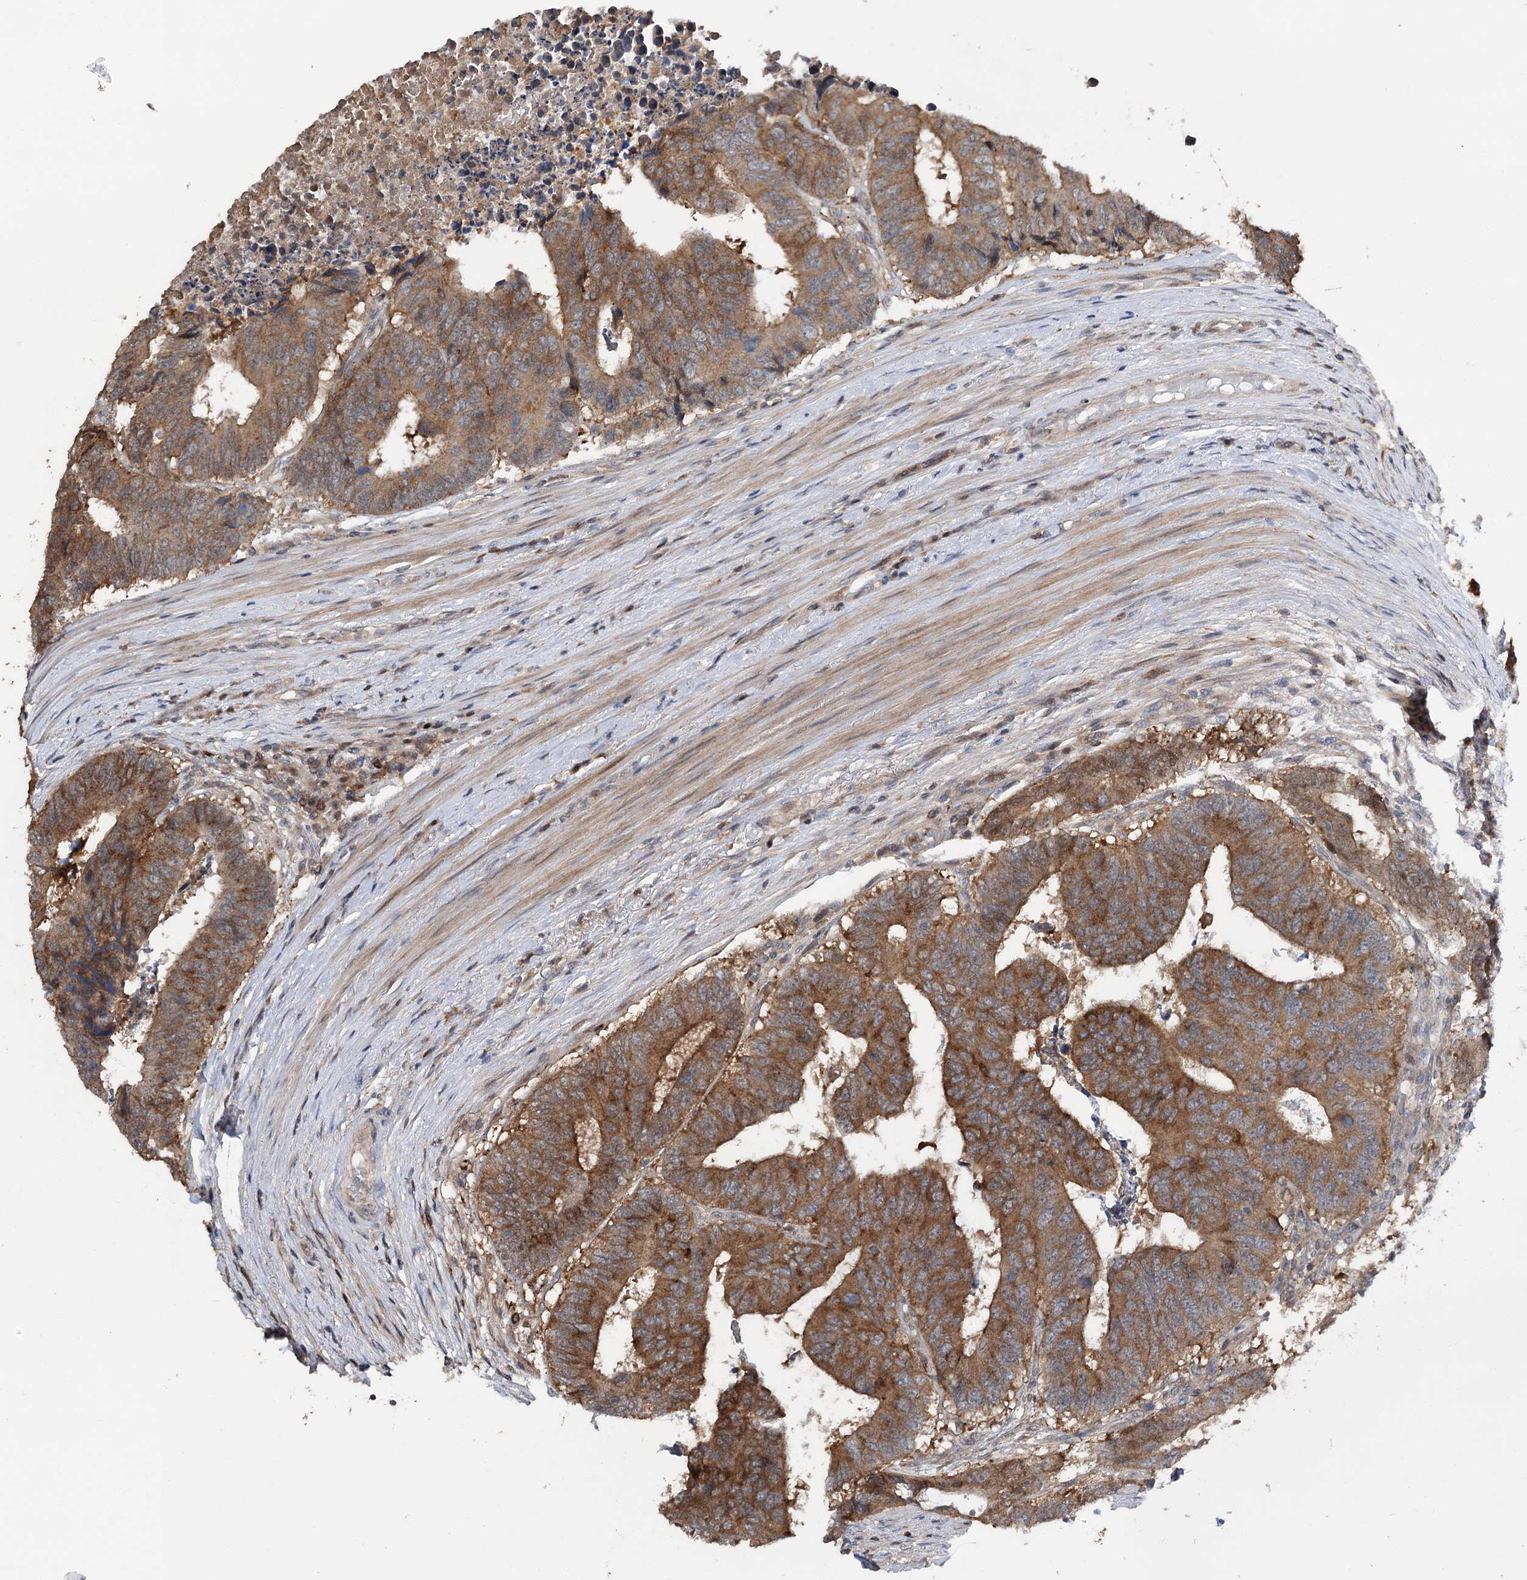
{"staining": {"intensity": "moderate", "quantity": ">75%", "location": "cytoplasmic/membranous"}, "tissue": "colorectal cancer", "cell_type": "Tumor cells", "image_type": "cancer", "snomed": [{"axis": "morphology", "description": "Adenocarcinoma, NOS"}, {"axis": "topography", "description": "Rectum"}], "caption": "The immunohistochemical stain labels moderate cytoplasmic/membranous expression in tumor cells of adenocarcinoma (colorectal) tissue.", "gene": "STX6", "patient": {"sex": "male", "age": 84}}